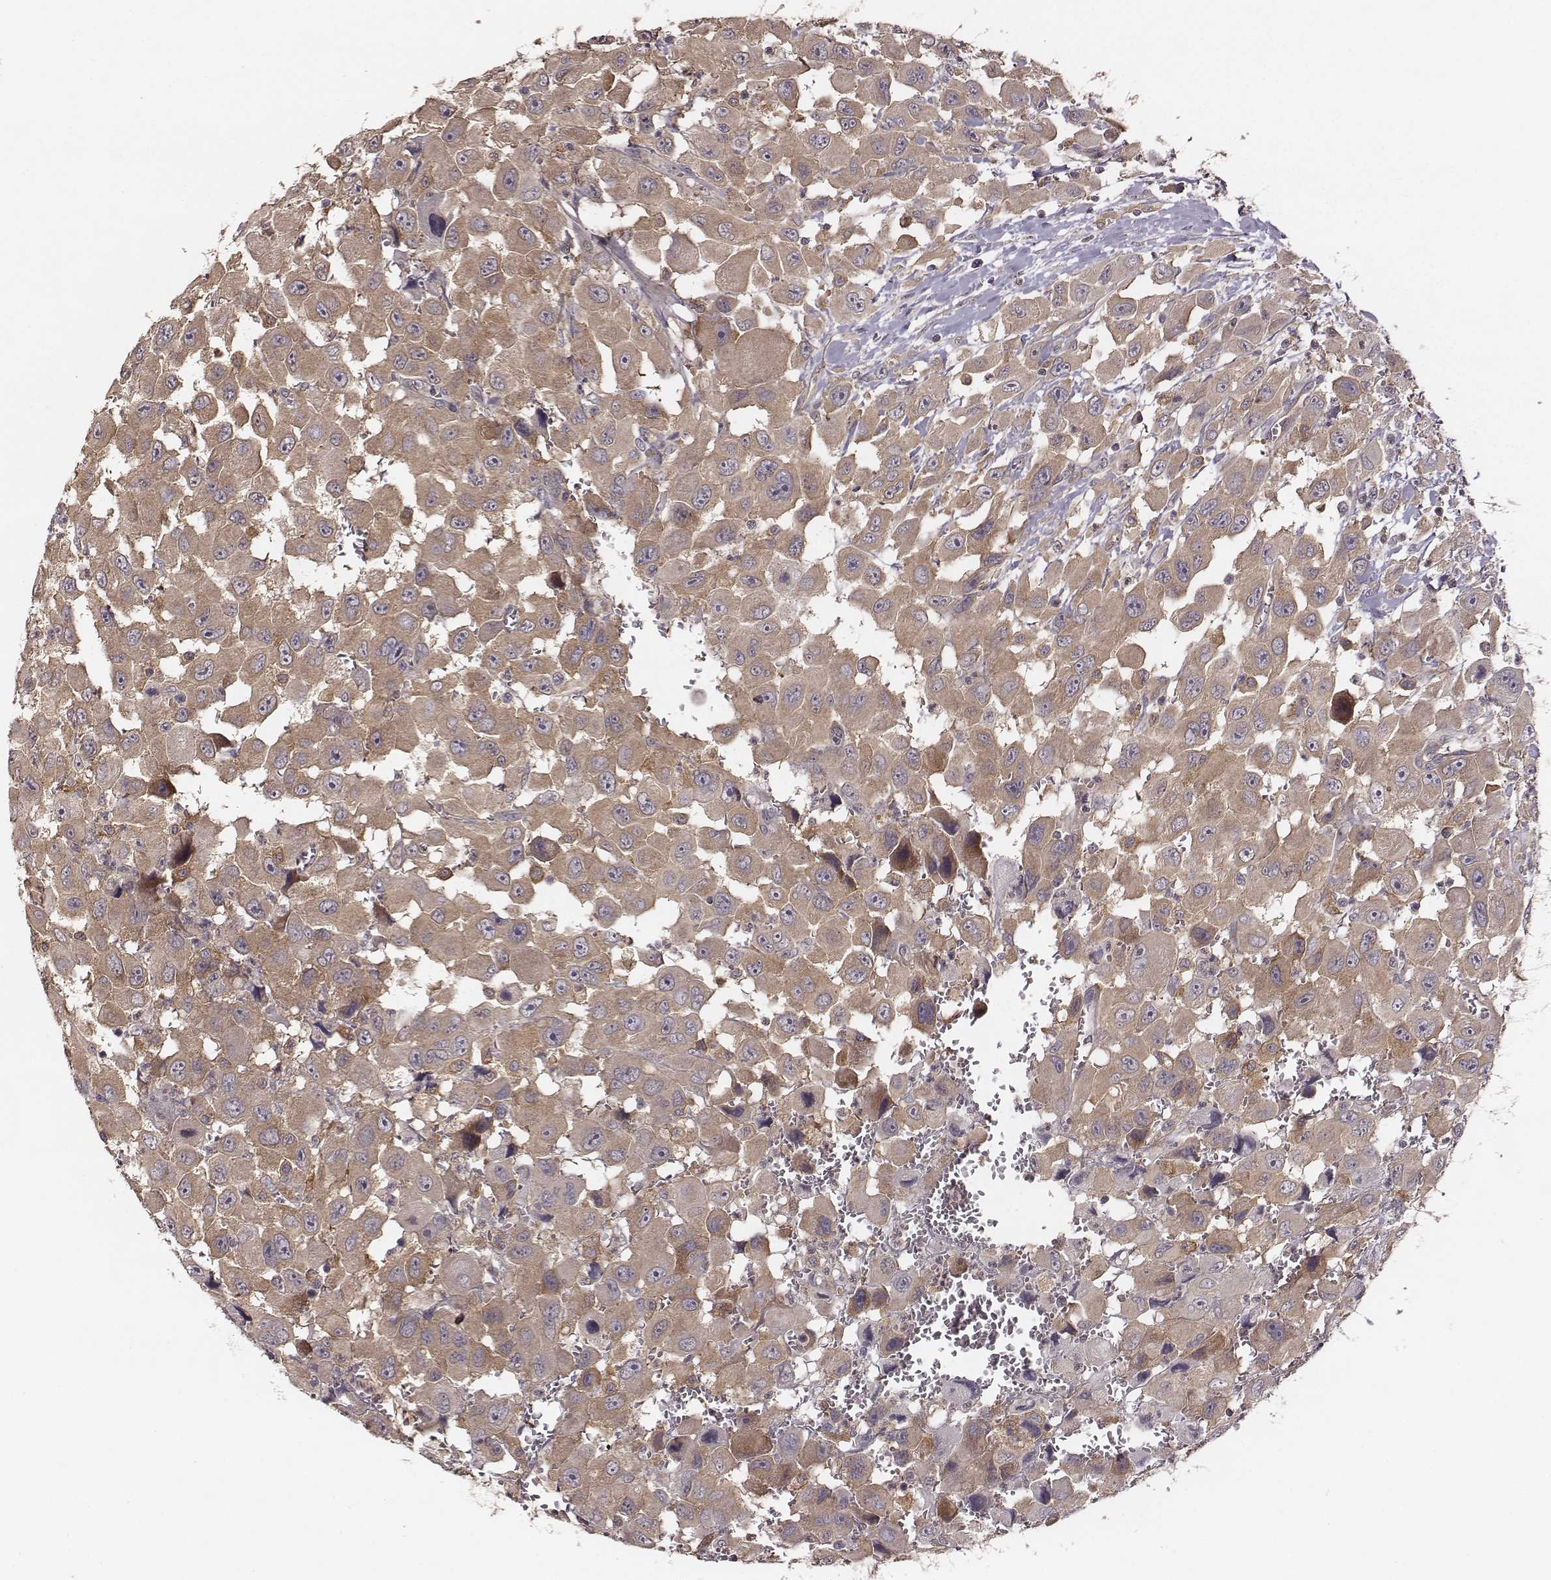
{"staining": {"intensity": "weak", "quantity": ">75%", "location": "cytoplasmic/membranous"}, "tissue": "head and neck cancer", "cell_type": "Tumor cells", "image_type": "cancer", "snomed": [{"axis": "morphology", "description": "Squamous cell carcinoma, NOS"}, {"axis": "morphology", "description": "Squamous cell carcinoma, metastatic, NOS"}, {"axis": "topography", "description": "Oral tissue"}, {"axis": "topography", "description": "Head-Neck"}], "caption": "Weak cytoplasmic/membranous expression for a protein is seen in approximately >75% of tumor cells of head and neck cancer using immunohistochemistry (IHC).", "gene": "VPS26A", "patient": {"sex": "female", "age": 85}}